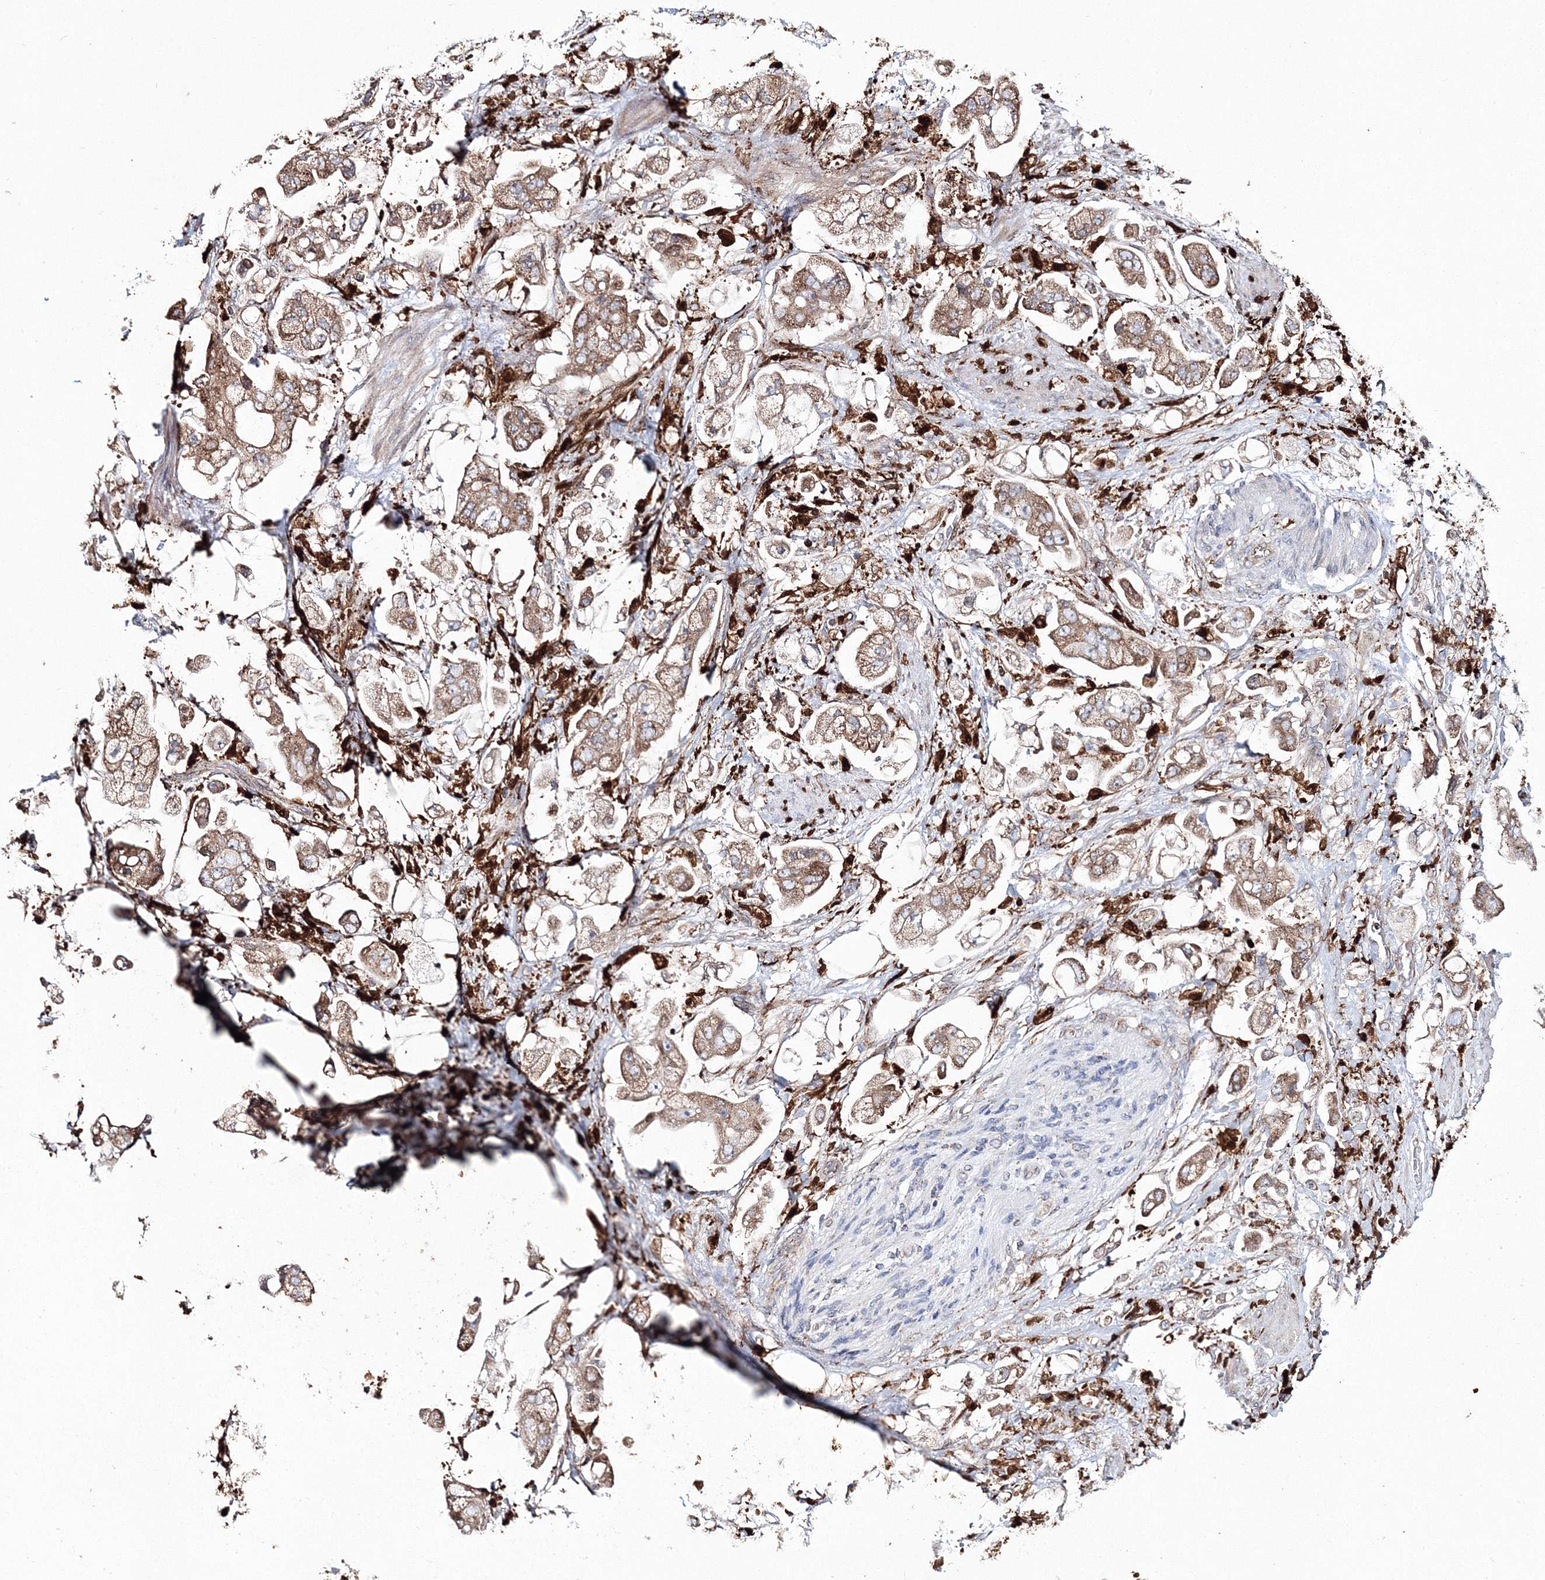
{"staining": {"intensity": "moderate", "quantity": ">75%", "location": "cytoplasmic/membranous"}, "tissue": "stomach cancer", "cell_type": "Tumor cells", "image_type": "cancer", "snomed": [{"axis": "morphology", "description": "Adenocarcinoma, NOS"}, {"axis": "topography", "description": "Stomach"}], "caption": "A medium amount of moderate cytoplasmic/membranous positivity is identified in approximately >75% of tumor cells in stomach adenocarcinoma tissue. (Stains: DAB in brown, nuclei in blue, Microscopy: brightfield microscopy at high magnification).", "gene": "ARCN1", "patient": {"sex": "male", "age": 62}}